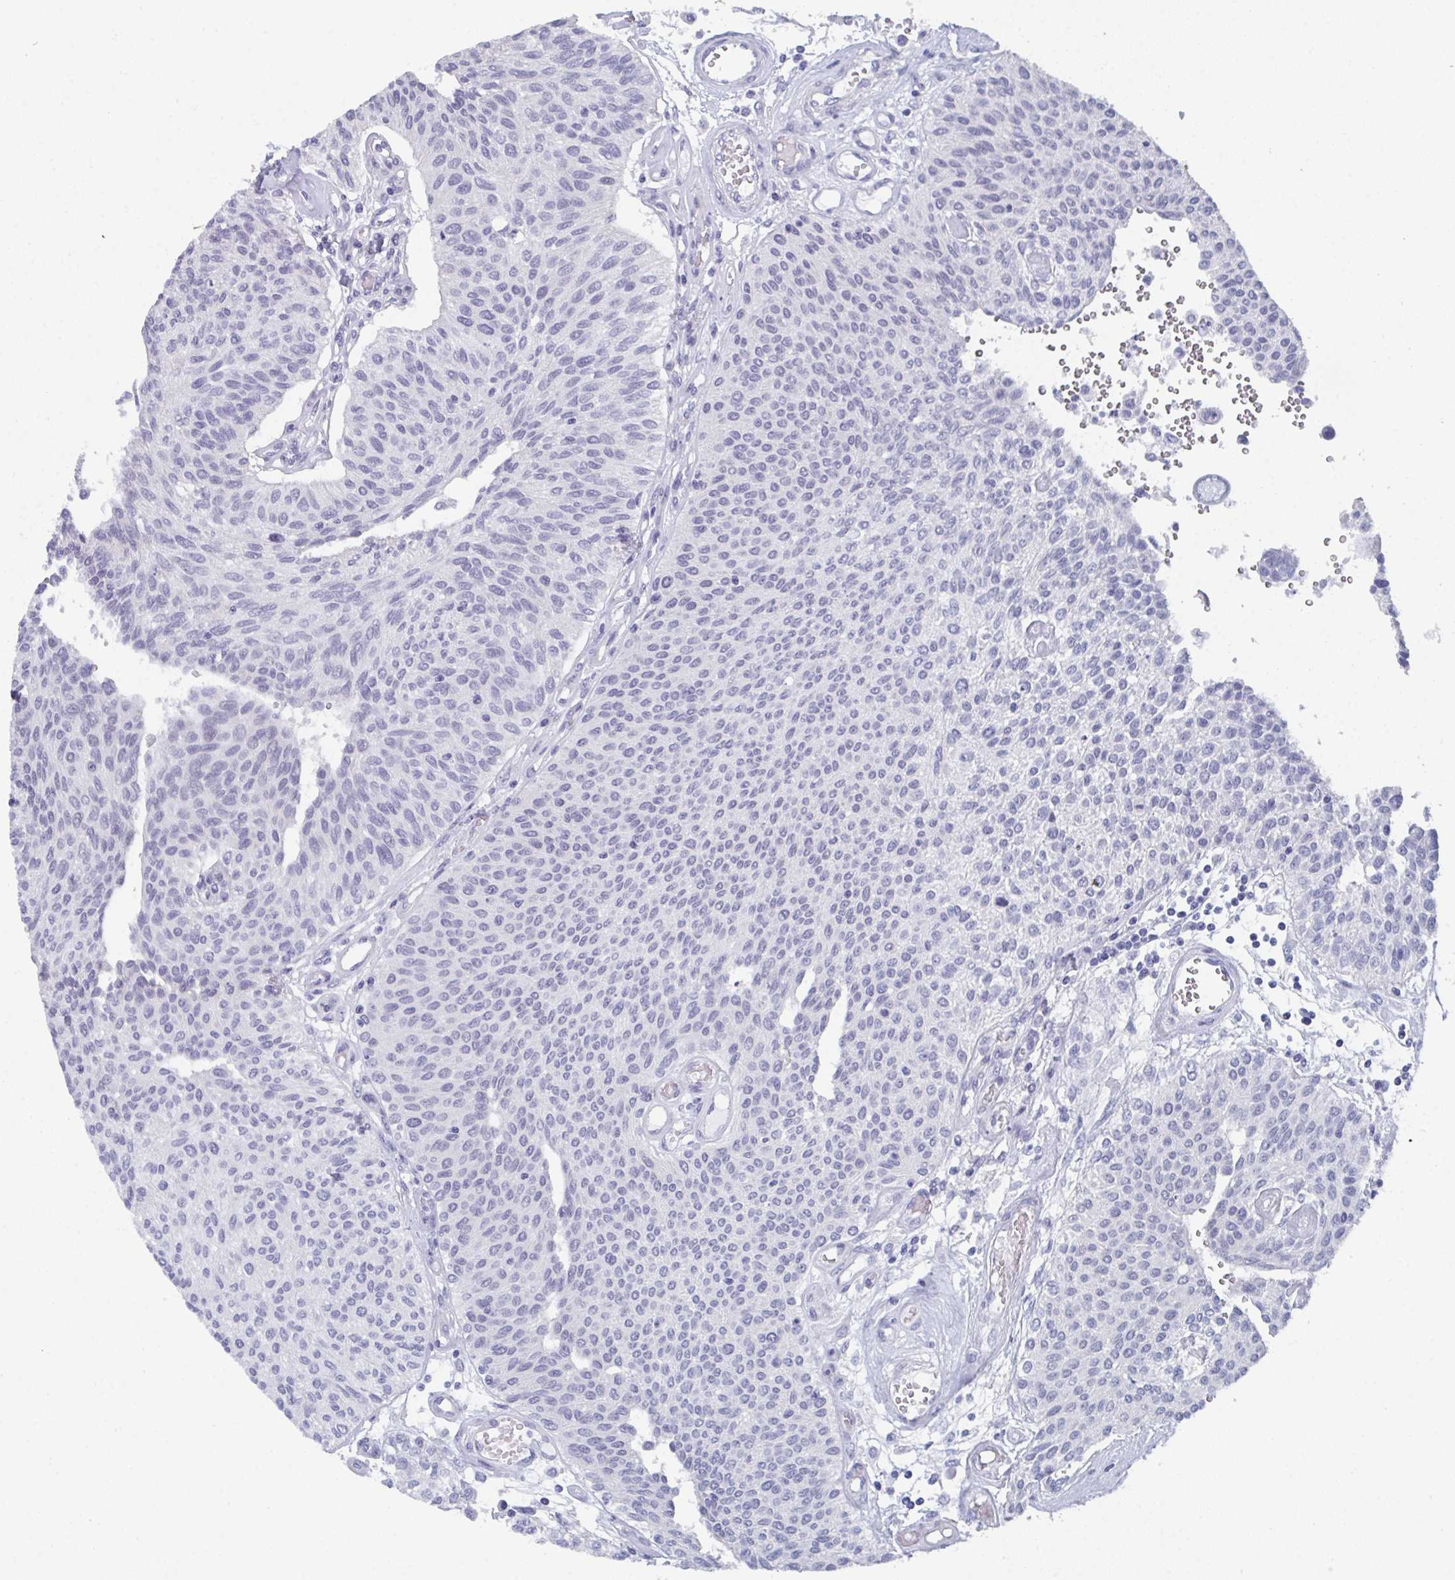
{"staining": {"intensity": "negative", "quantity": "none", "location": "none"}, "tissue": "urothelial cancer", "cell_type": "Tumor cells", "image_type": "cancer", "snomed": [{"axis": "morphology", "description": "Urothelial carcinoma, NOS"}, {"axis": "topography", "description": "Urinary bladder"}], "caption": "Transitional cell carcinoma was stained to show a protein in brown. There is no significant expression in tumor cells. (Immunohistochemistry (ihc), brightfield microscopy, high magnification).", "gene": "DYDC2", "patient": {"sex": "male", "age": 55}}